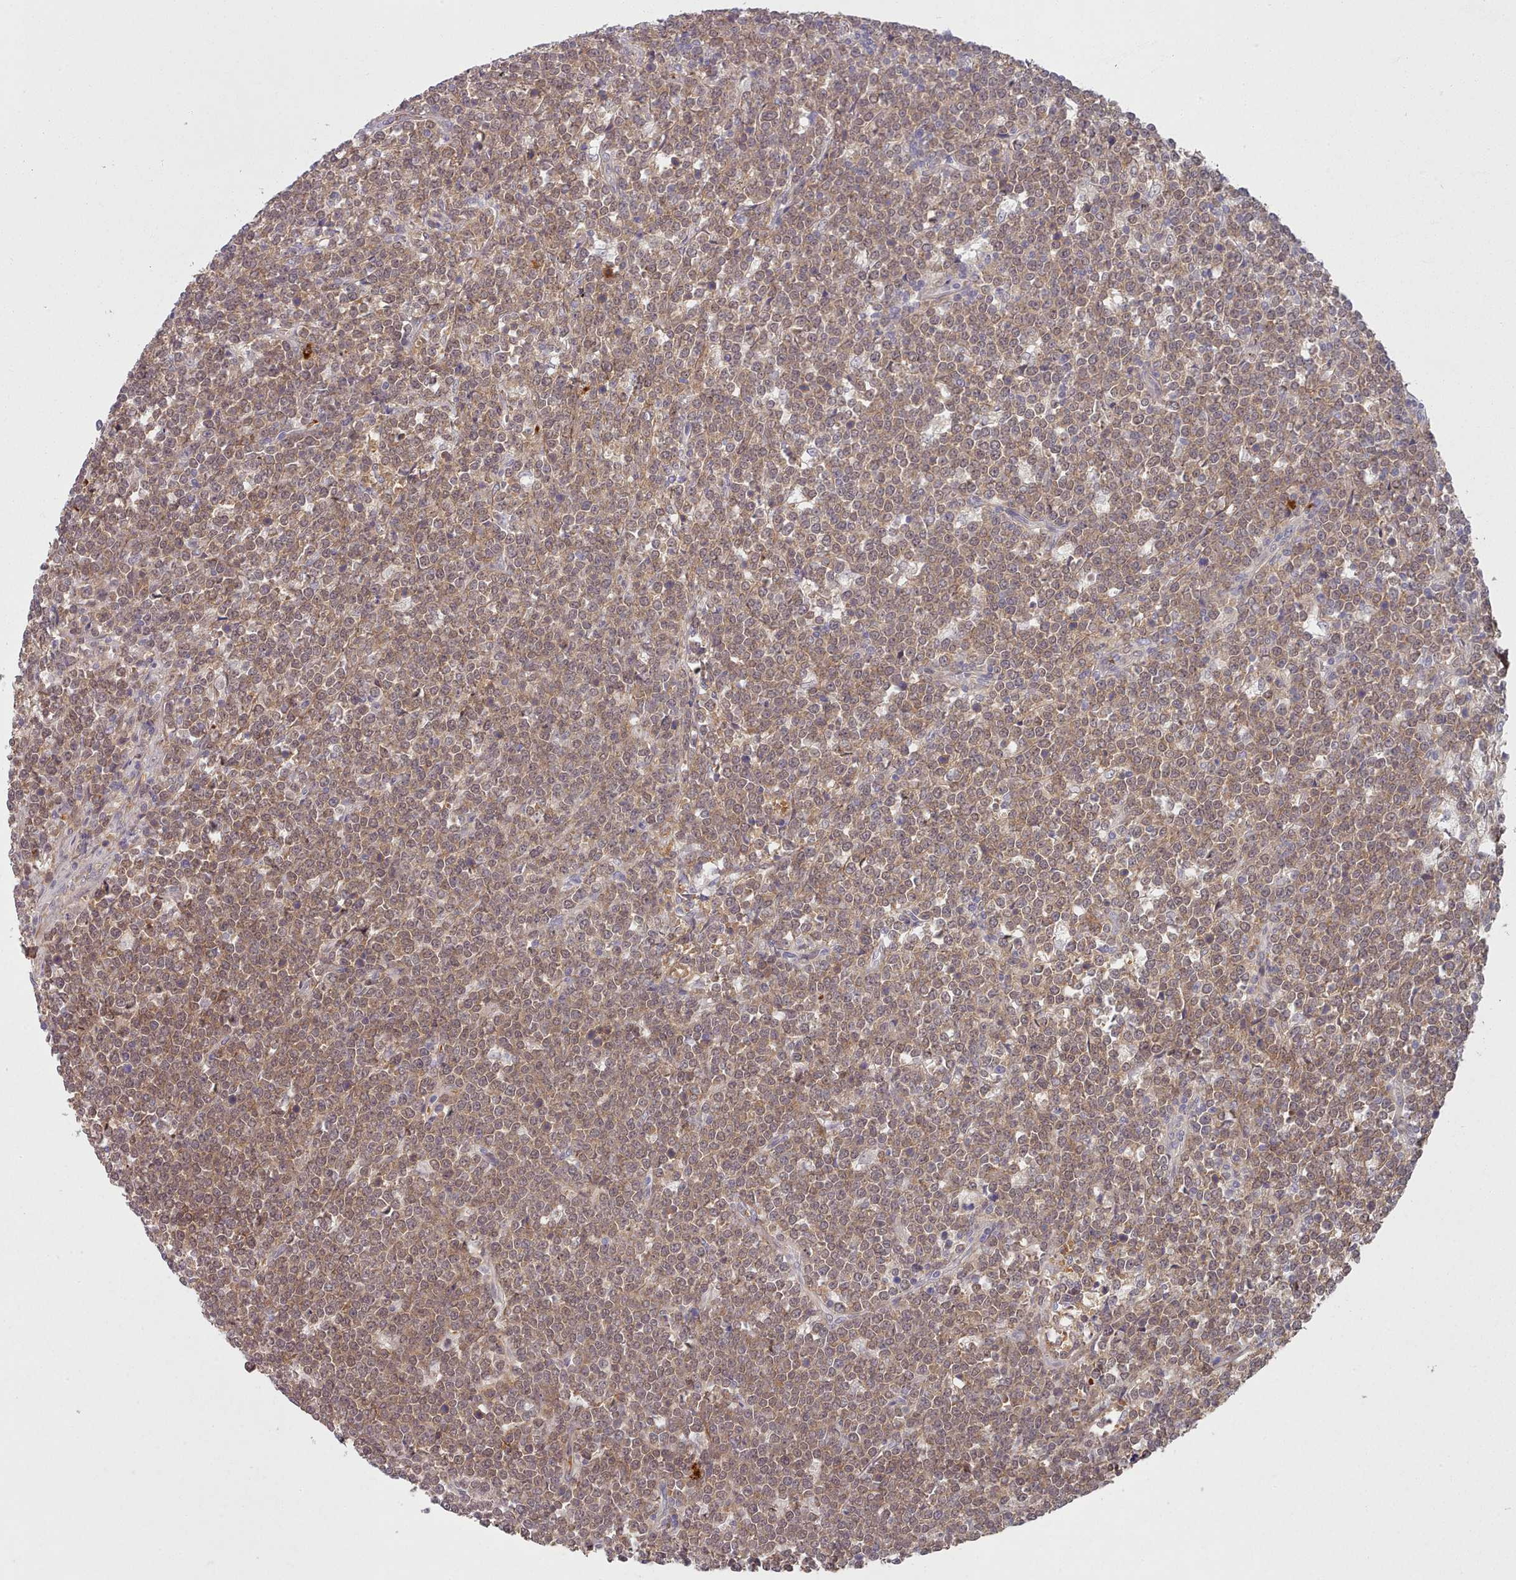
{"staining": {"intensity": "moderate", "quantity": ">75%", "location": "nuclear"}, "tissue": "lymphoma", "cell_type": "Tumor cells", "image_type": "cancer", "snomed": [{"axis": "morphology", "description": "Malignant lymphoma, non-Hodgkin's type, High grade"}, {"axis": "topography", "description": "Small intestine"}], "caption": "Lymphoma was stained to show a protein in brown. There is medium levels of moderate nuclear expression in about >75% of tumor cells.", "gene": "CLNS1A", "patient": {"sex": "male", "age": 8}}